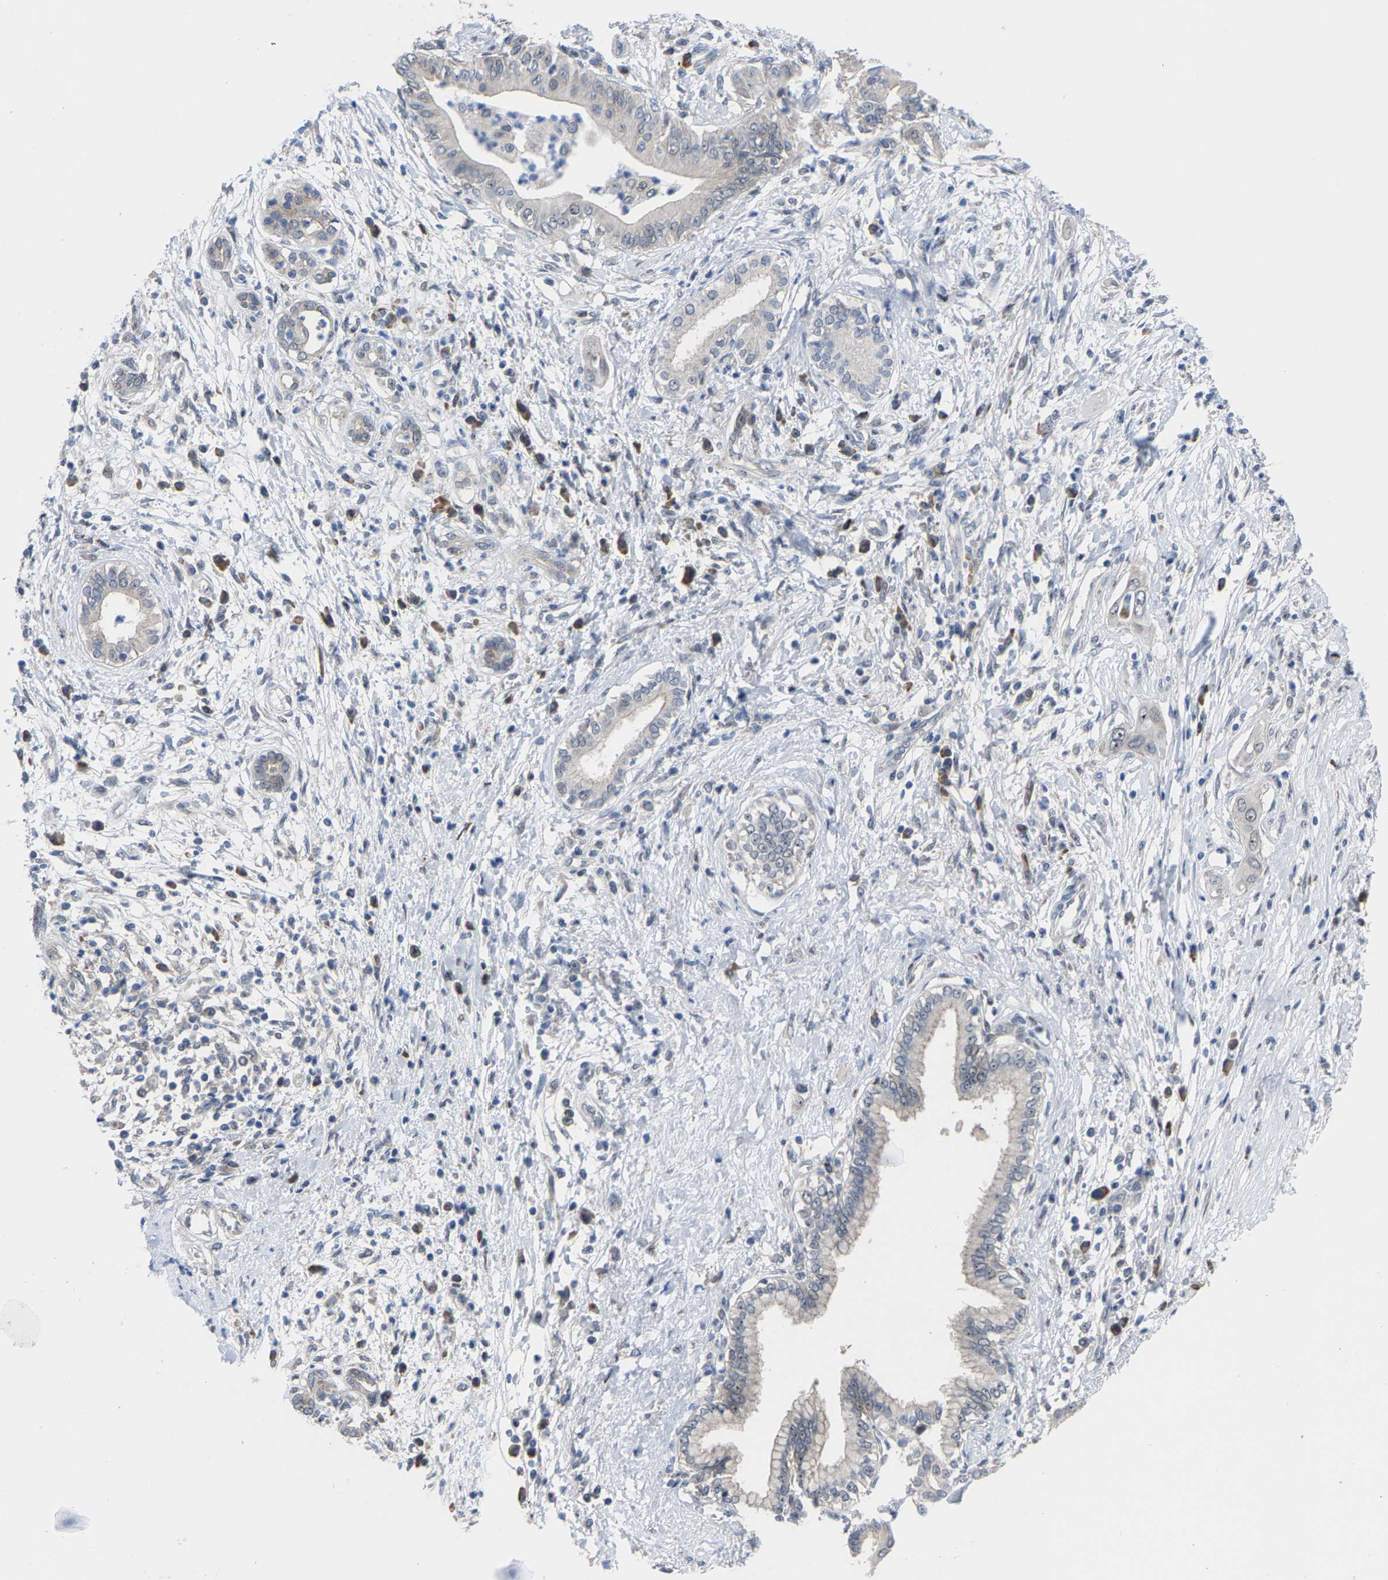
{"staining": {"intensity": "negative", "quantity": "none", "location": "none"}, "tissue": "pancreatic cancer", "cell_type": "Tumor cells", "image_type": "cancer", "snomed": [{"axis": "morphology", "description": "Adenocarcinoma, NOS"}, {"axis": "topography", "description": "Pancreas"}], "caption": "Micrograph shows no significant protein positivity in tumor cells of pancreatic cancer.", "gene": "HAUS6", "patient": {"sex": "male", "age": 58}}